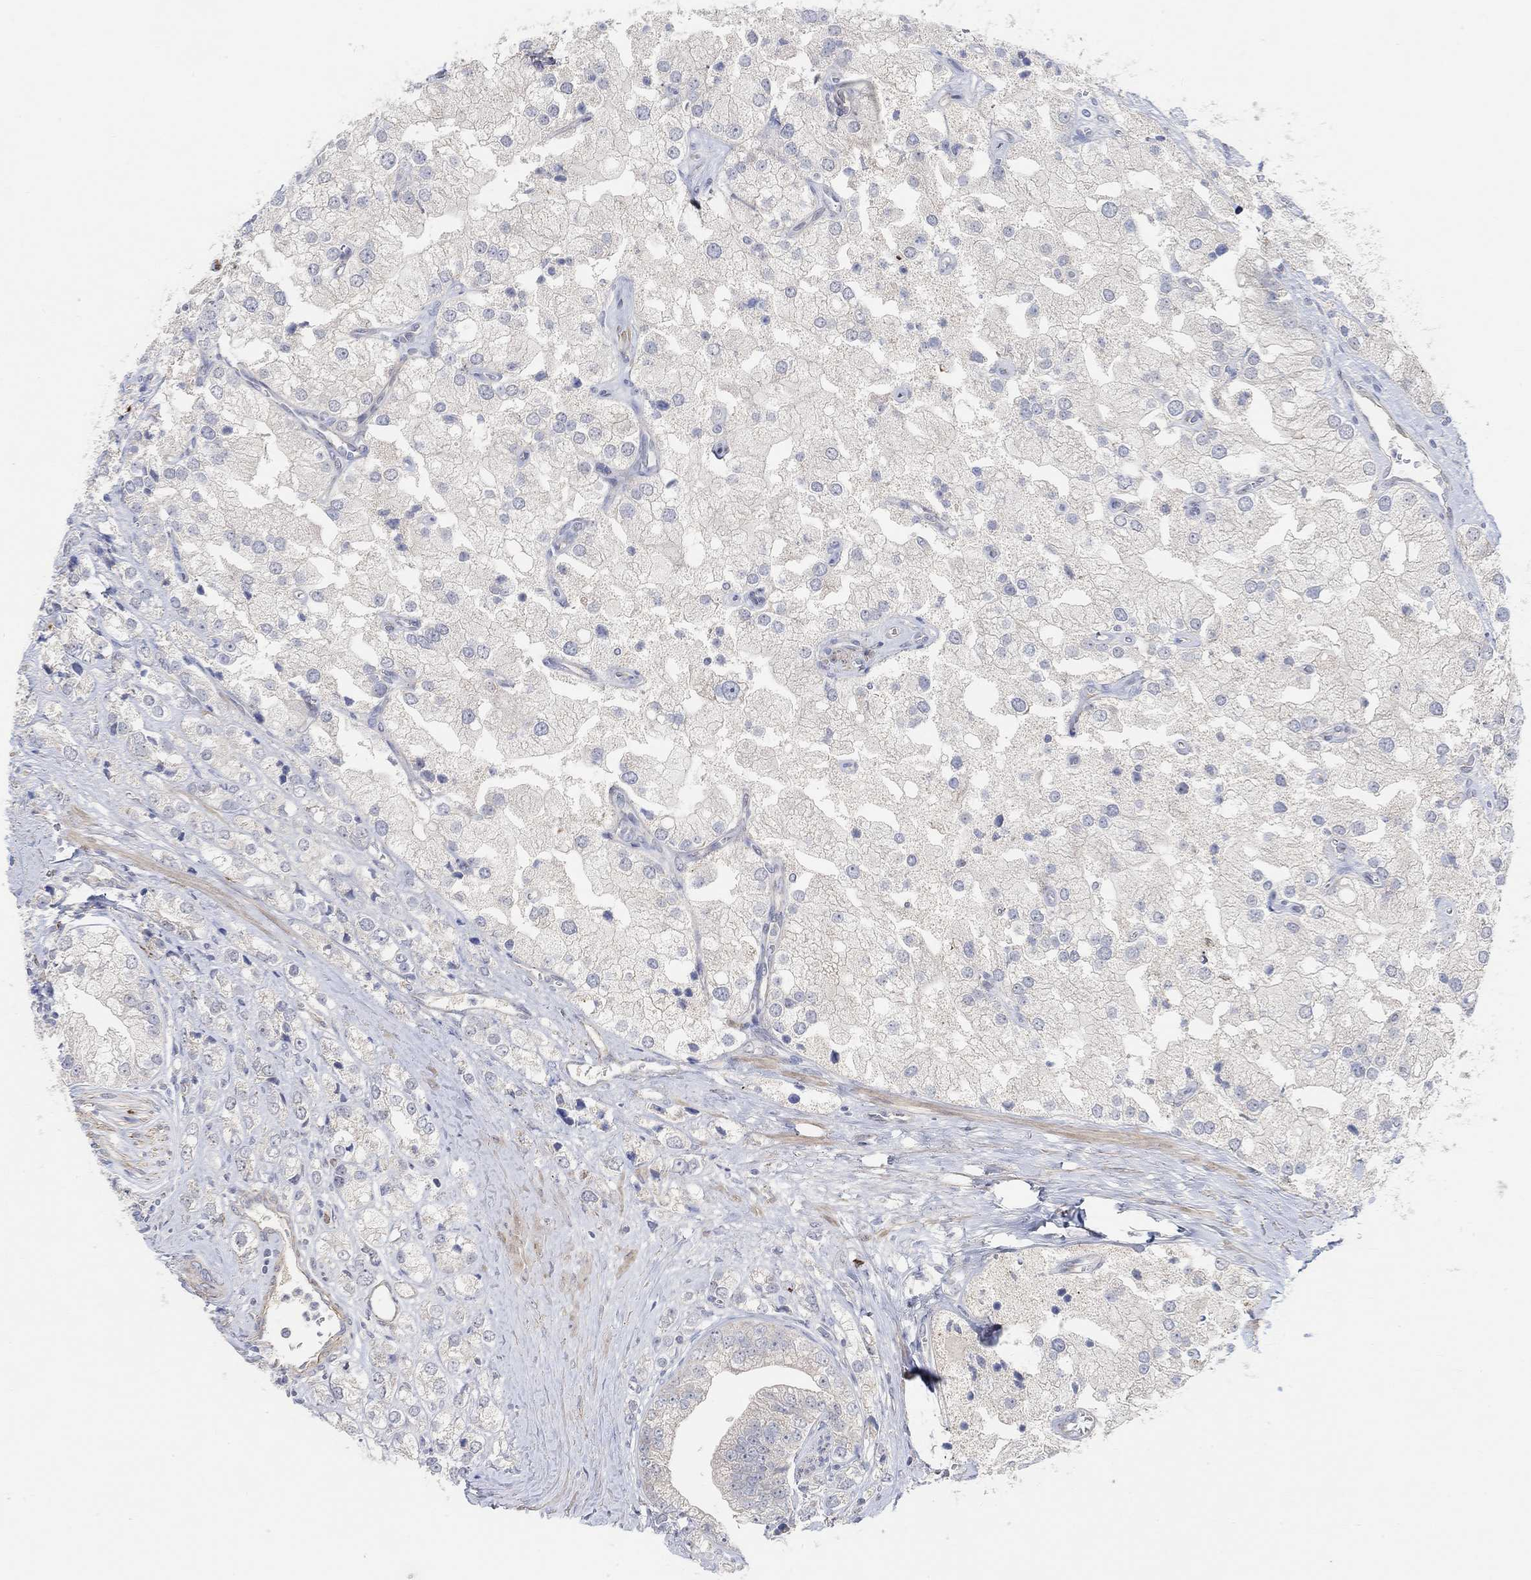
{"staining": {"intensity": "negative", "quantity": "none", "location": "none"}, "tissue": "prostate cancer", "cell_type": "Tumor cells", "image_type": "cancer", "snomed": [{"axis": "morphology", "description": "Adenocarcinoma, NOS"}, {"axis": "topography", "description": "Prostate and seminal vesicle, NOS"}, {"axis": "topography", "description": "Prostate"}], "caption": "Tumor cells show no significant protein staining in adenocarcinoma (prostate). The staining was performed using DAB (3,3'-diaminobenzidine) to visualize the protein expression in brown, while the nuclei were stained in blue with hematoxylin (Magnification: 20x).", "gene": "HCRTR1", "patient": {"sex": "male", "age": 79}}